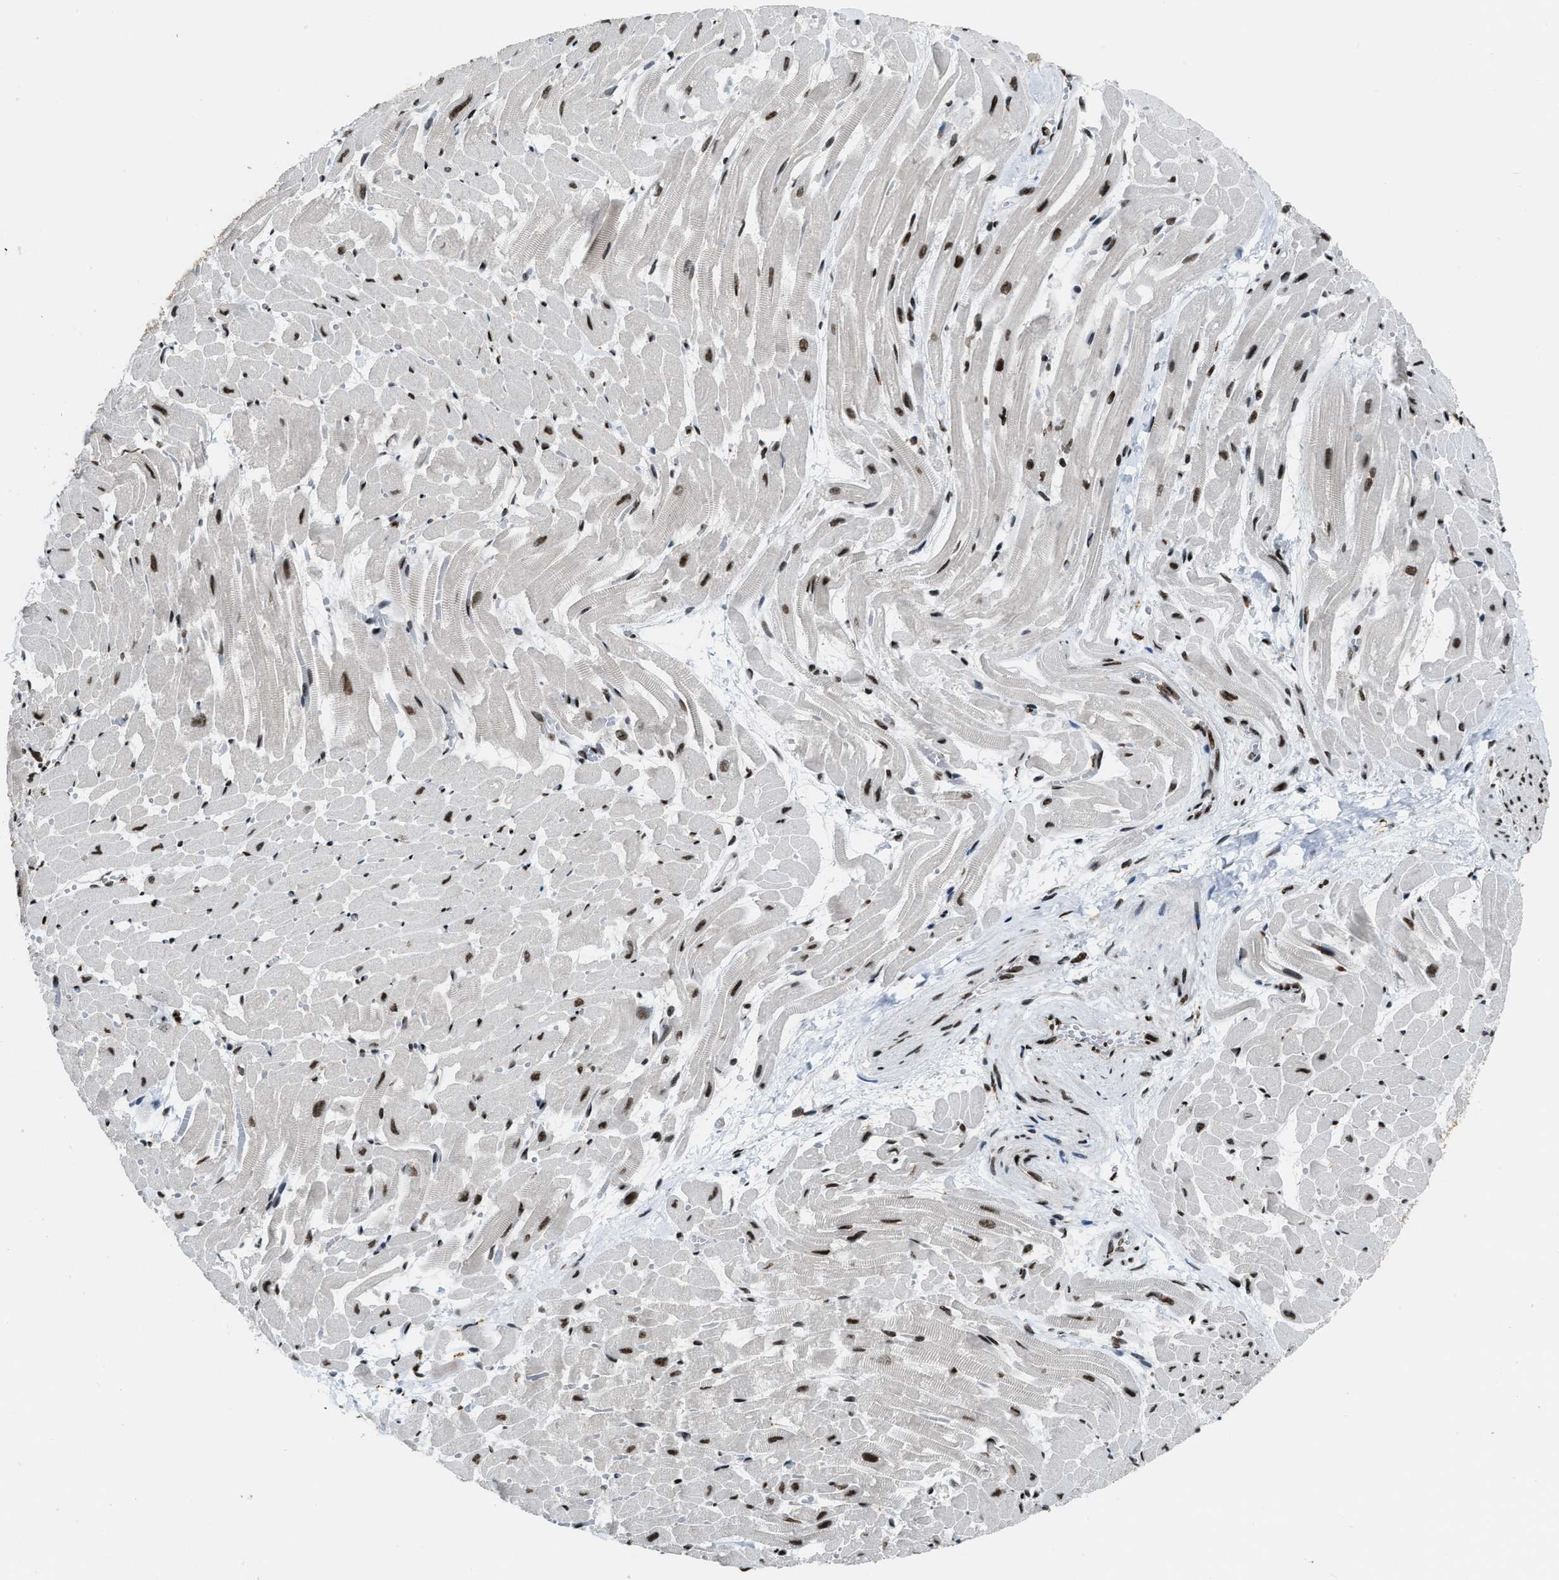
{"staining": {"intensity": "moderate", "quantity": "25%-75%", "location": "nuclear"}, "tissue": "heart muscle", "cell_type": "Cardiomyocytes", "image_type": "normal", "snomed": [{"axis": "morphology", "description": "Normal tissue, NOS"}, {"axis": "topography", "description": "Heart"}], "caption": "Normal heart muscle exhibits moderate nuclear expression in approximately 25%-75% of cardiomyocytes (brown staining indicates protein expression, while blue staining denotes nuclei)..", "gene": "NUMA1", "patient": {"sex": "male", "age": 45}}